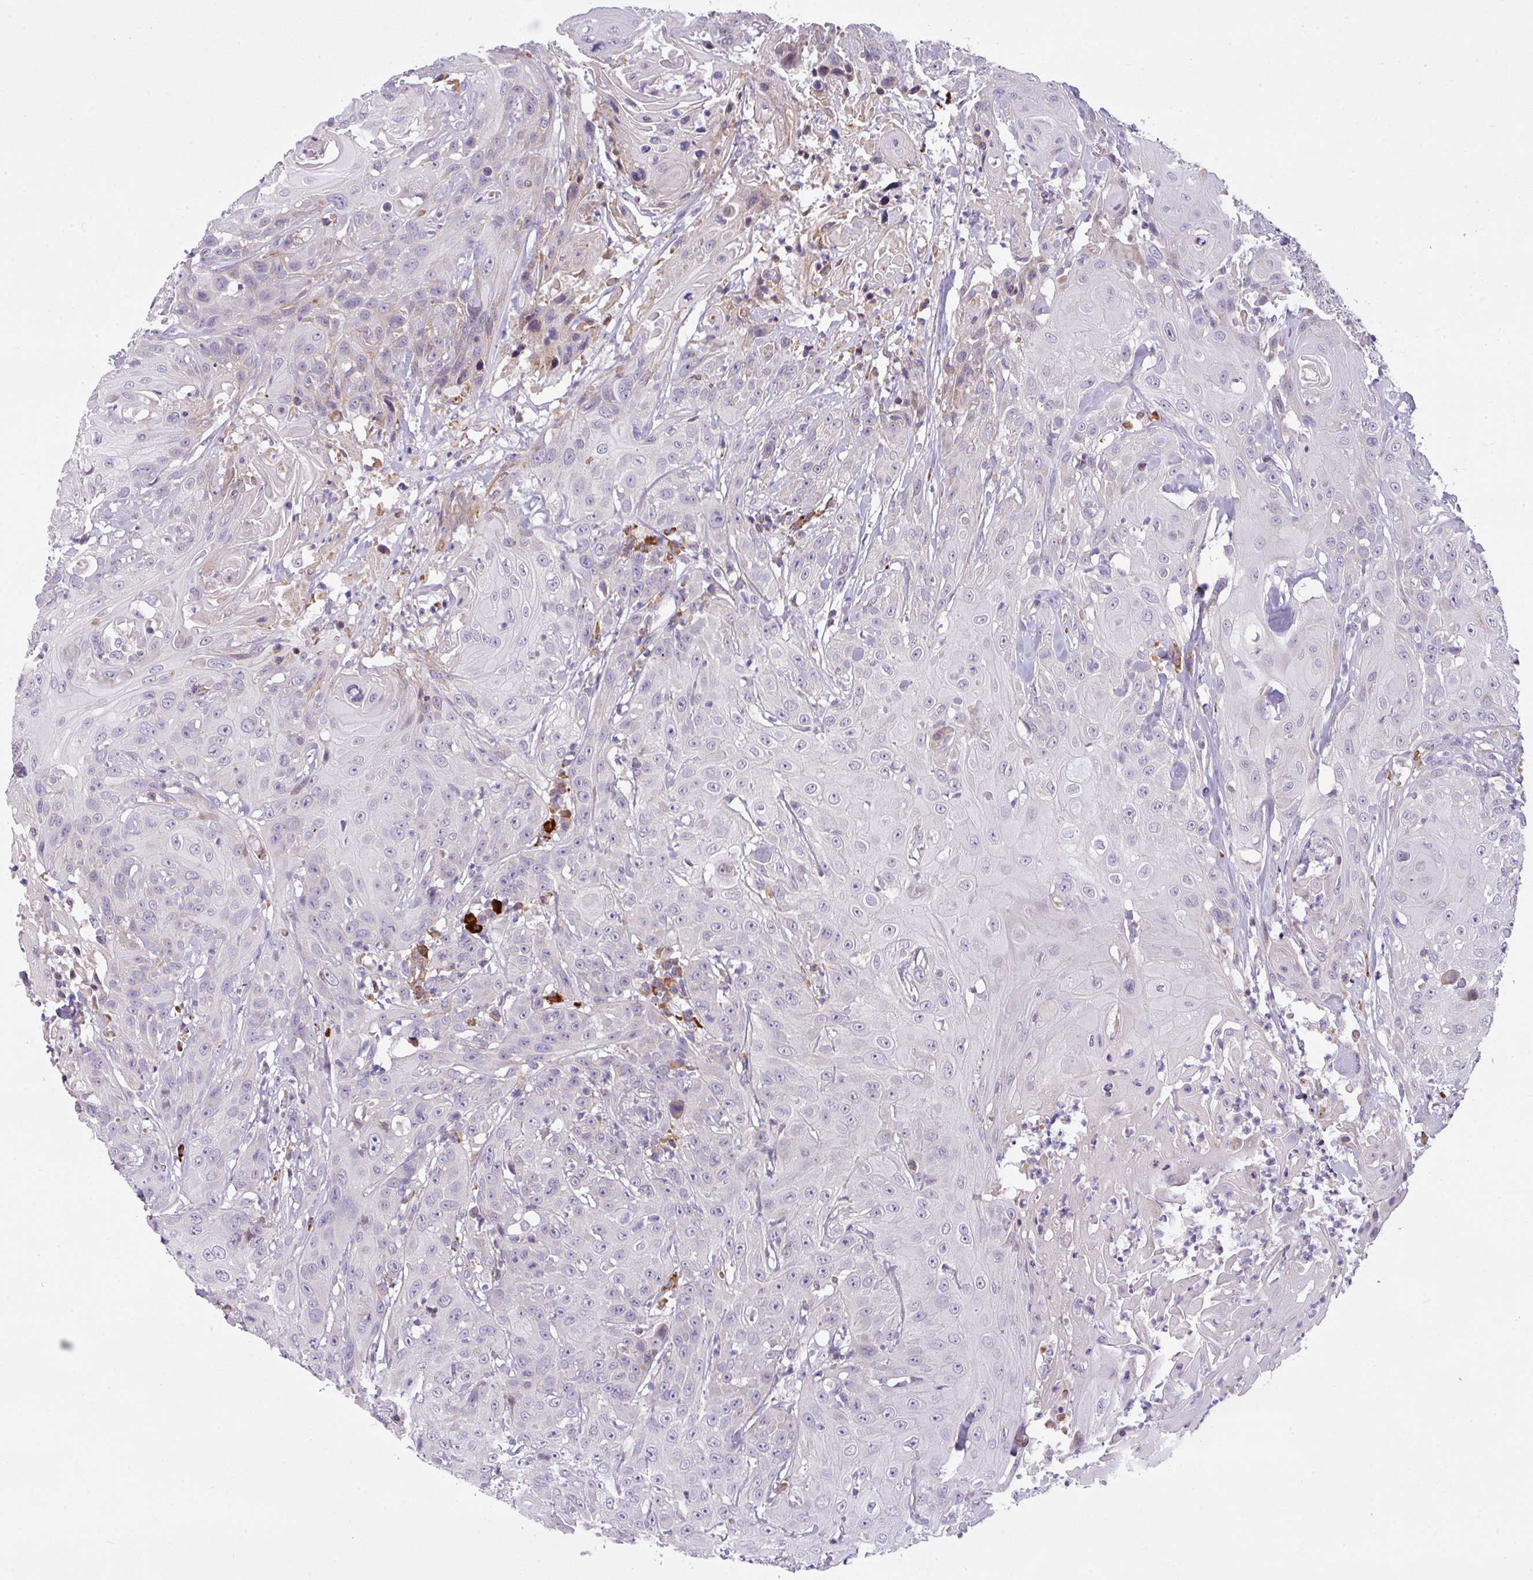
{"staining": {"intensity": "negative", "quantity": "none", "location": "none"}, "tissue": "head and neck cancer", "cell_type": "Tumor cells", "image_type": "cancer", "snomed": [{"axis": "morphology", "description": "Squamous cell carcinoma, NOS"}, {"axis": "topography", "description": "Skin"}, {"axis": "topography", "description": "Head-Neck"}], "caption": "The immunohistochemistry image has no significant expression in tumor cells of squamous cell carcinoma (head and neck) tissue. (Brightfield microscopy of DAB IHC at high magnification).", "gene": "C2orf68", "patient": {"sex": "male", "age": 80}}